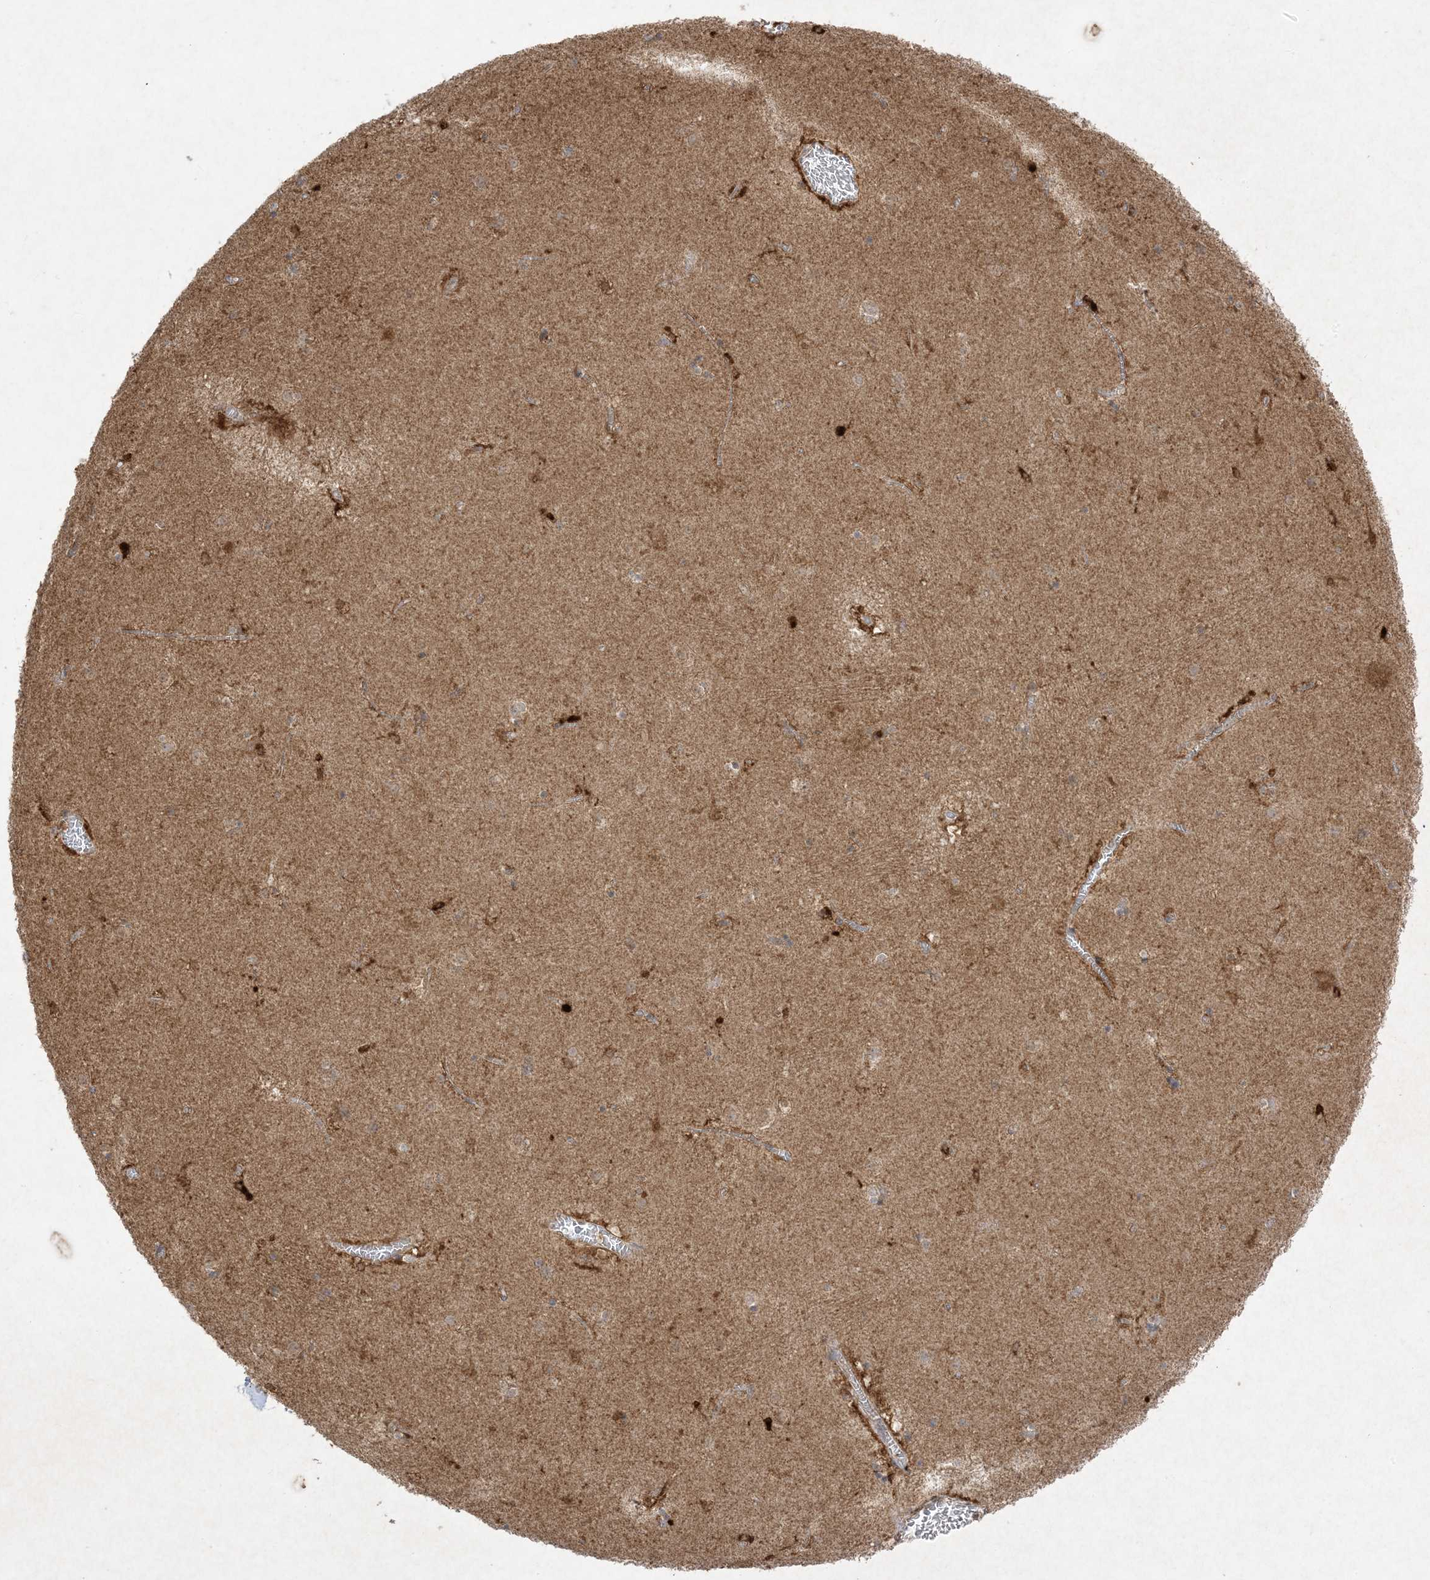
{"staining": {"intensity": "moderate", "quantity": "<25%", "location": "cytoplasmic/membranous"}, "tissue": "caudate", "cell_type": "Glial cells", "image_type": "normal", "snomed": [{"axis": "morphology", "description": "Normal tissue, NOS"}, {"axis": "topography", "description": "Lateral ventricle wall"}], "caption": "A histopathology image of human caudate stained for a protein exhibits moderate cytoplasmic/membranous brown staining in glial cells. Using DAB (brown) and hematoxylin (blue) stains, captured at high magnification using brightfield microscopy.", "gene": "UBE2C", "patient": {"sex": "male", "age": 70}}